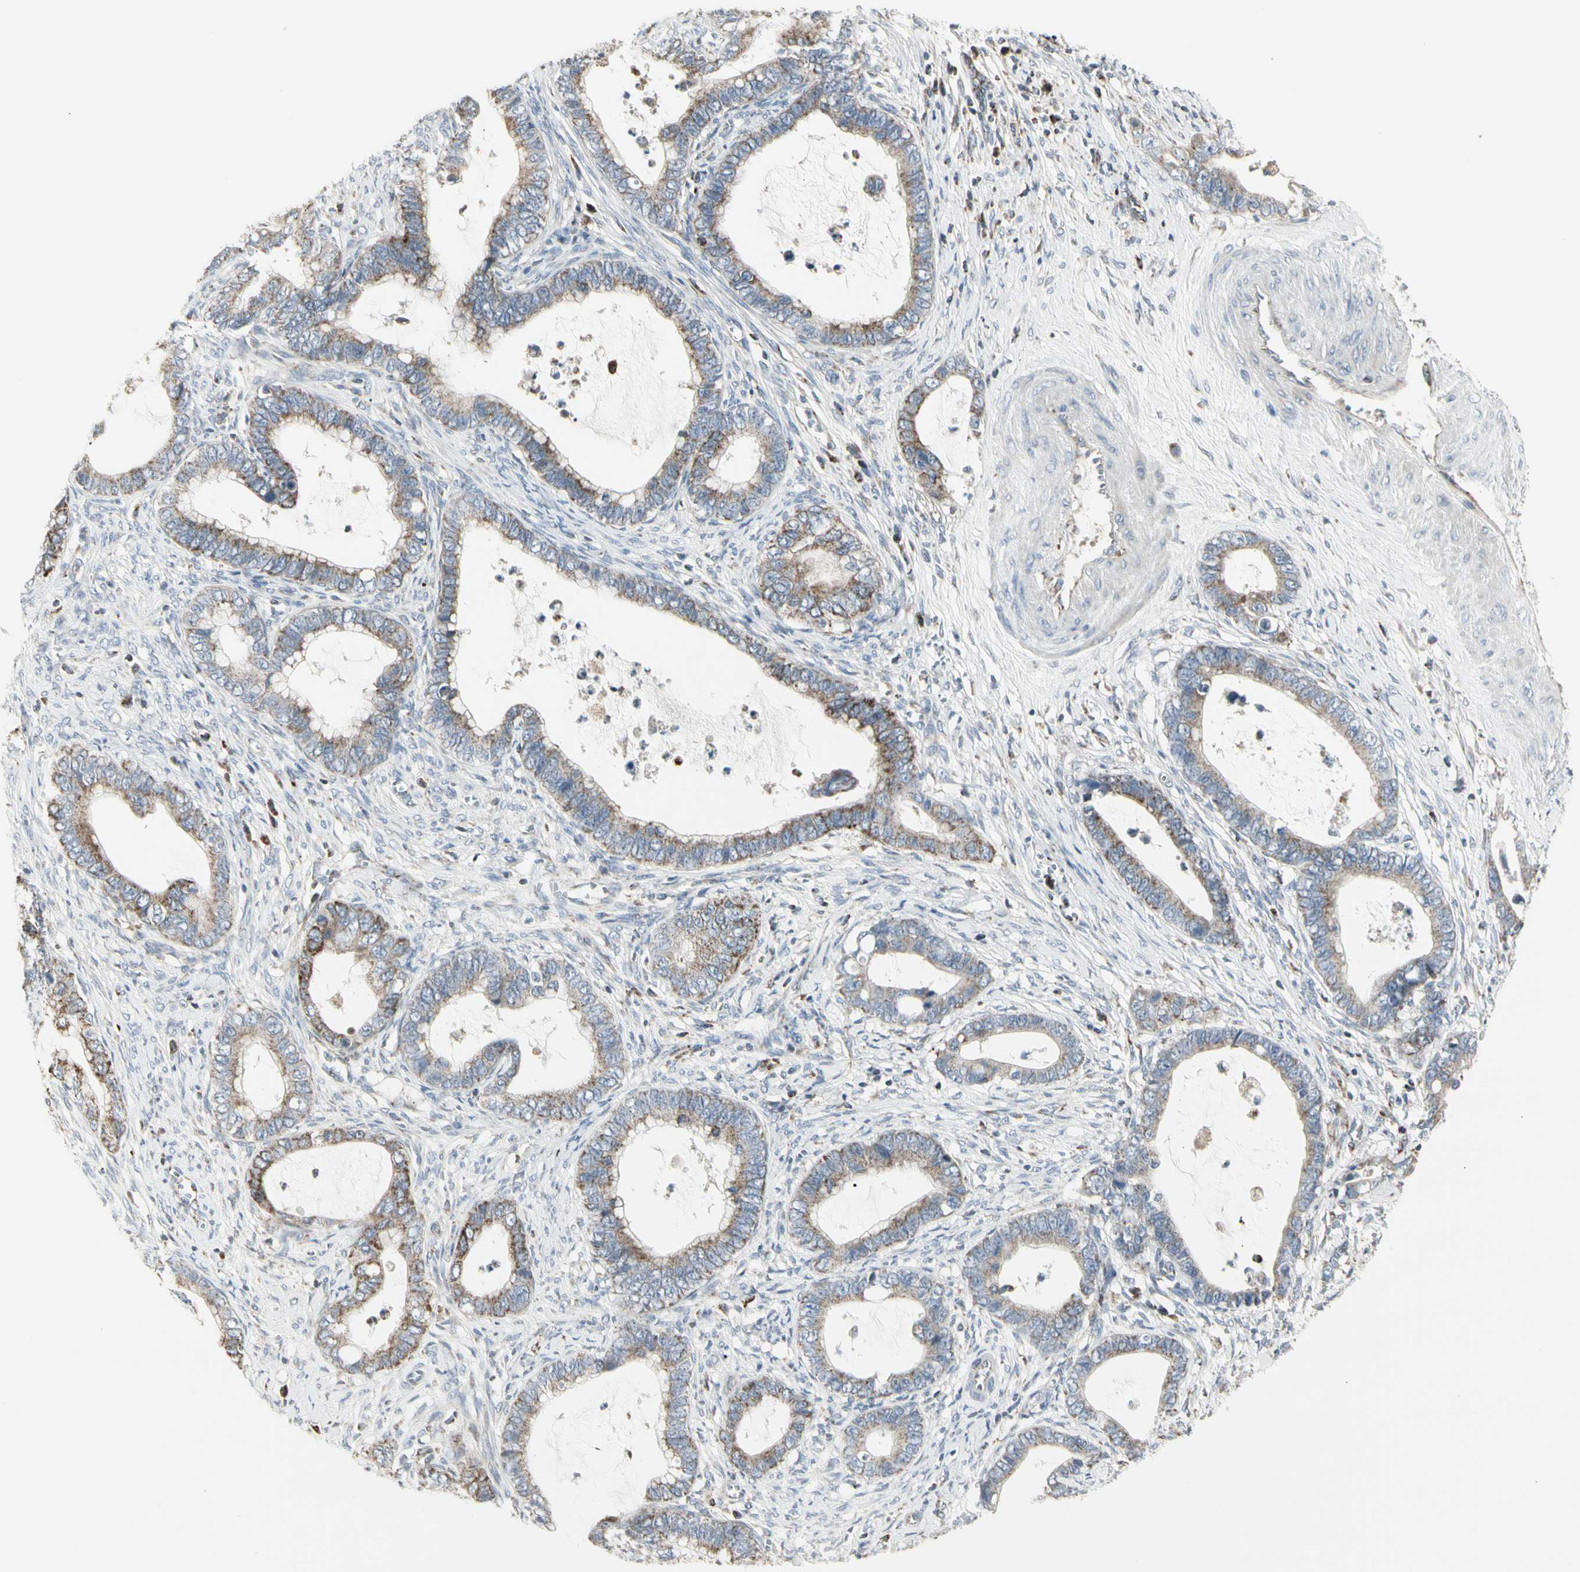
{"staining": {"intensity": "moderate", "quantity": "25%-75%", "location": "cytoplasmic/membranous"}, "tissue": "cervical cancer", "cell_type": "Tumor cells", "image_type": "cancer", "snomed": [{"axis": "morphology", "description": "Adenocarcinoma, NOS"}, {"axis": "topography", "description": "Cervix"}], "caption": "Cervical adenocarcinoma stained for a protein exhibits moderate cytoplasmic/membranous positivity in tumor cells.", "gene": "TMEM176A", "patient": {"sex": "female", "age": 44}}